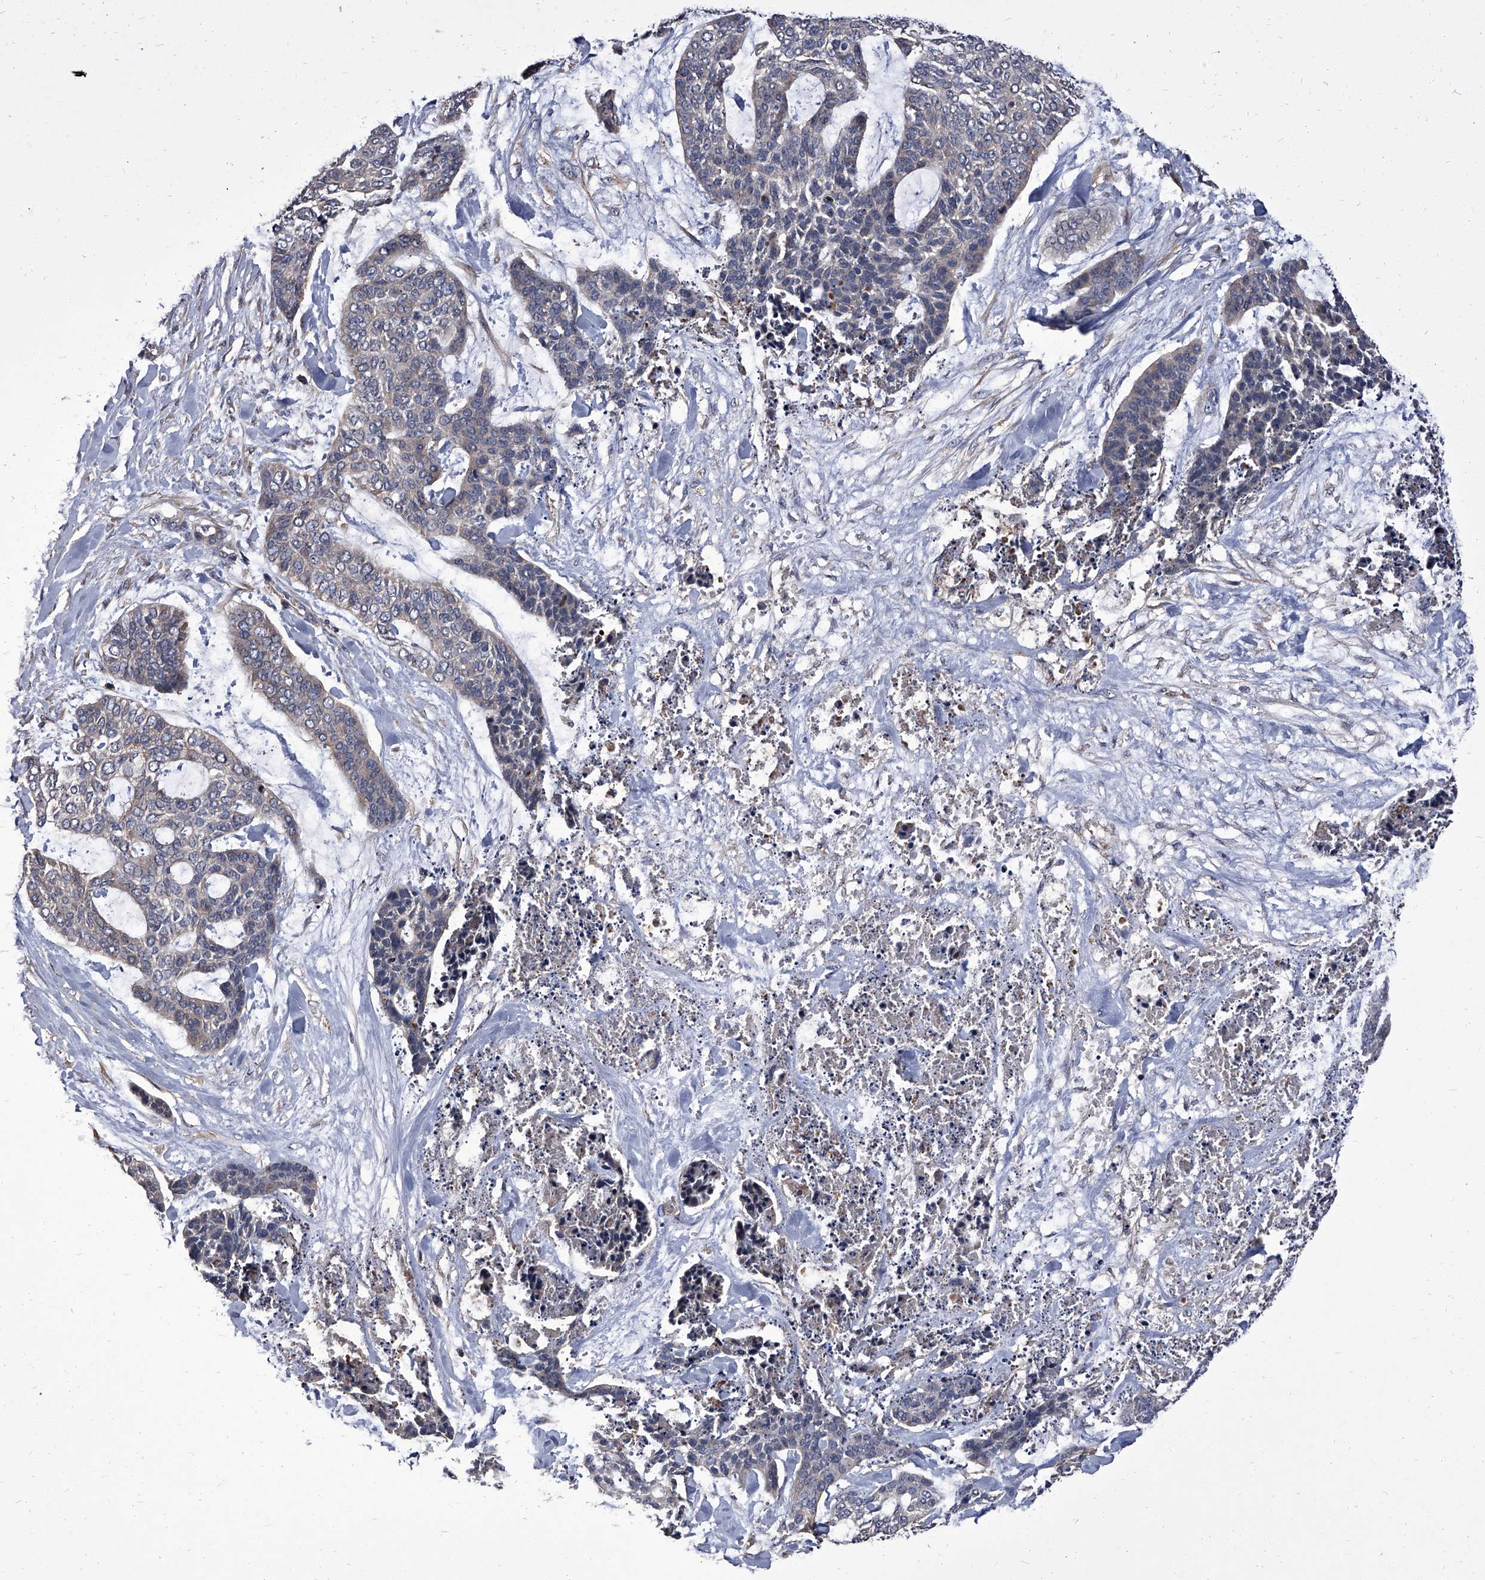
{"staining": {"intensity": "weak", "quantity": "<25%", "location": "cytoplasmic/membranous"}, "tissue": "skin cancer", "cell_type": "Tumor cells", "image_type": "cancer", "snomed": [{"axis": "morphology", "description": "Basal cell carcinoma"}, {"axis": "topography", "description": "Skin"}], "caption": "Protein analysis of skin basal cell carcinoma exhibits no significant staining in tumor cells.", "gene": "STK36", "patient": {"sex": "female", "age": 64}}